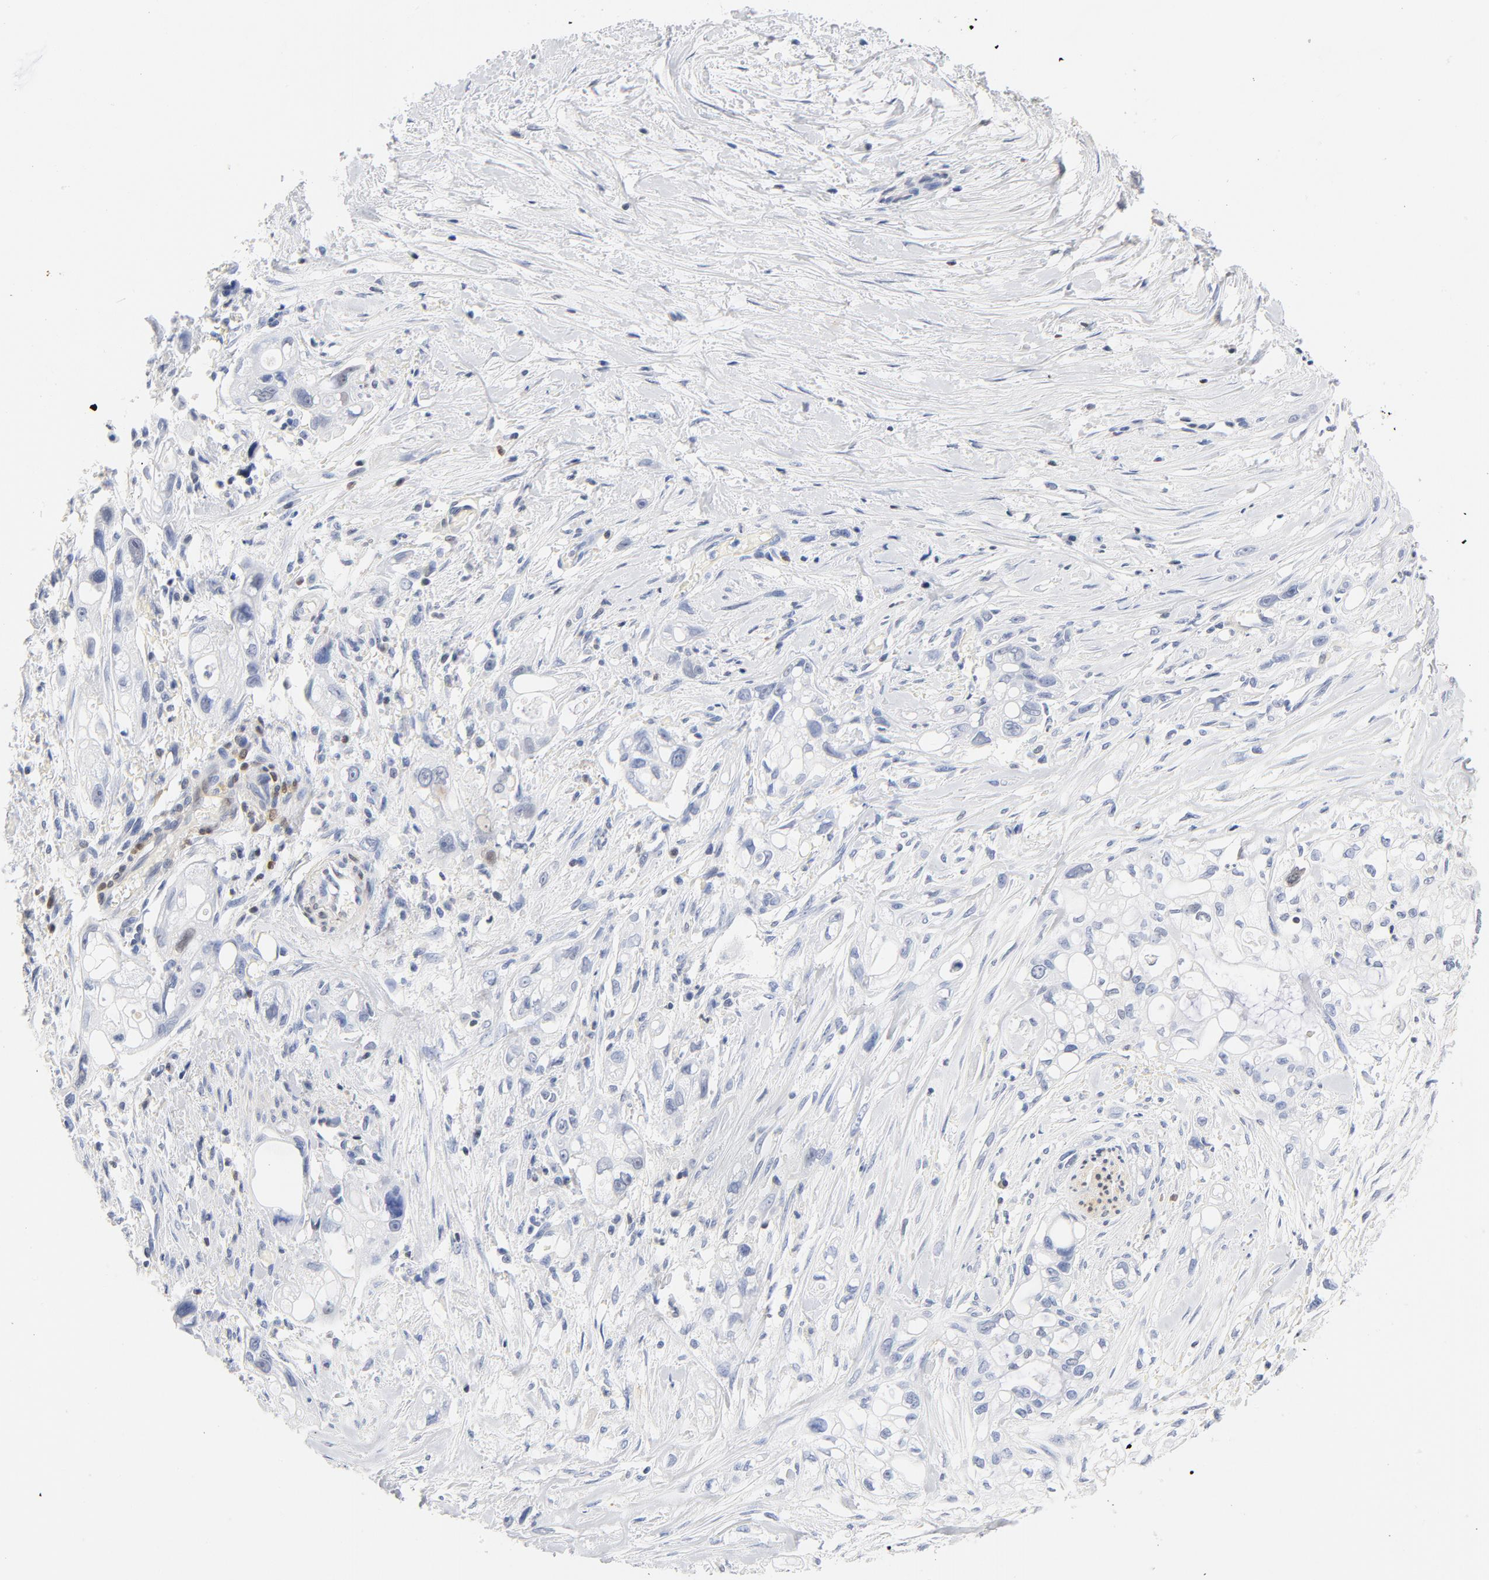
{"staining": {"intensity": "negative", "quantity": "none", "location": "none"}, "tissue": "pancreatic cancer", "cell_type": "Tumor cells", "image_type": "cancer", "snomed": [{"axis": "morphology", "description": "Normal tissue, NOS"}, {"axis": "topography", "description": "Pancreas"}], "caption": "A micrograph of pancreatic cancer stained for a protein demonstrates no brown staining in tumor cells.", "gene": "CDKN1B", "patient": {"sex": "male", "age": 42}}